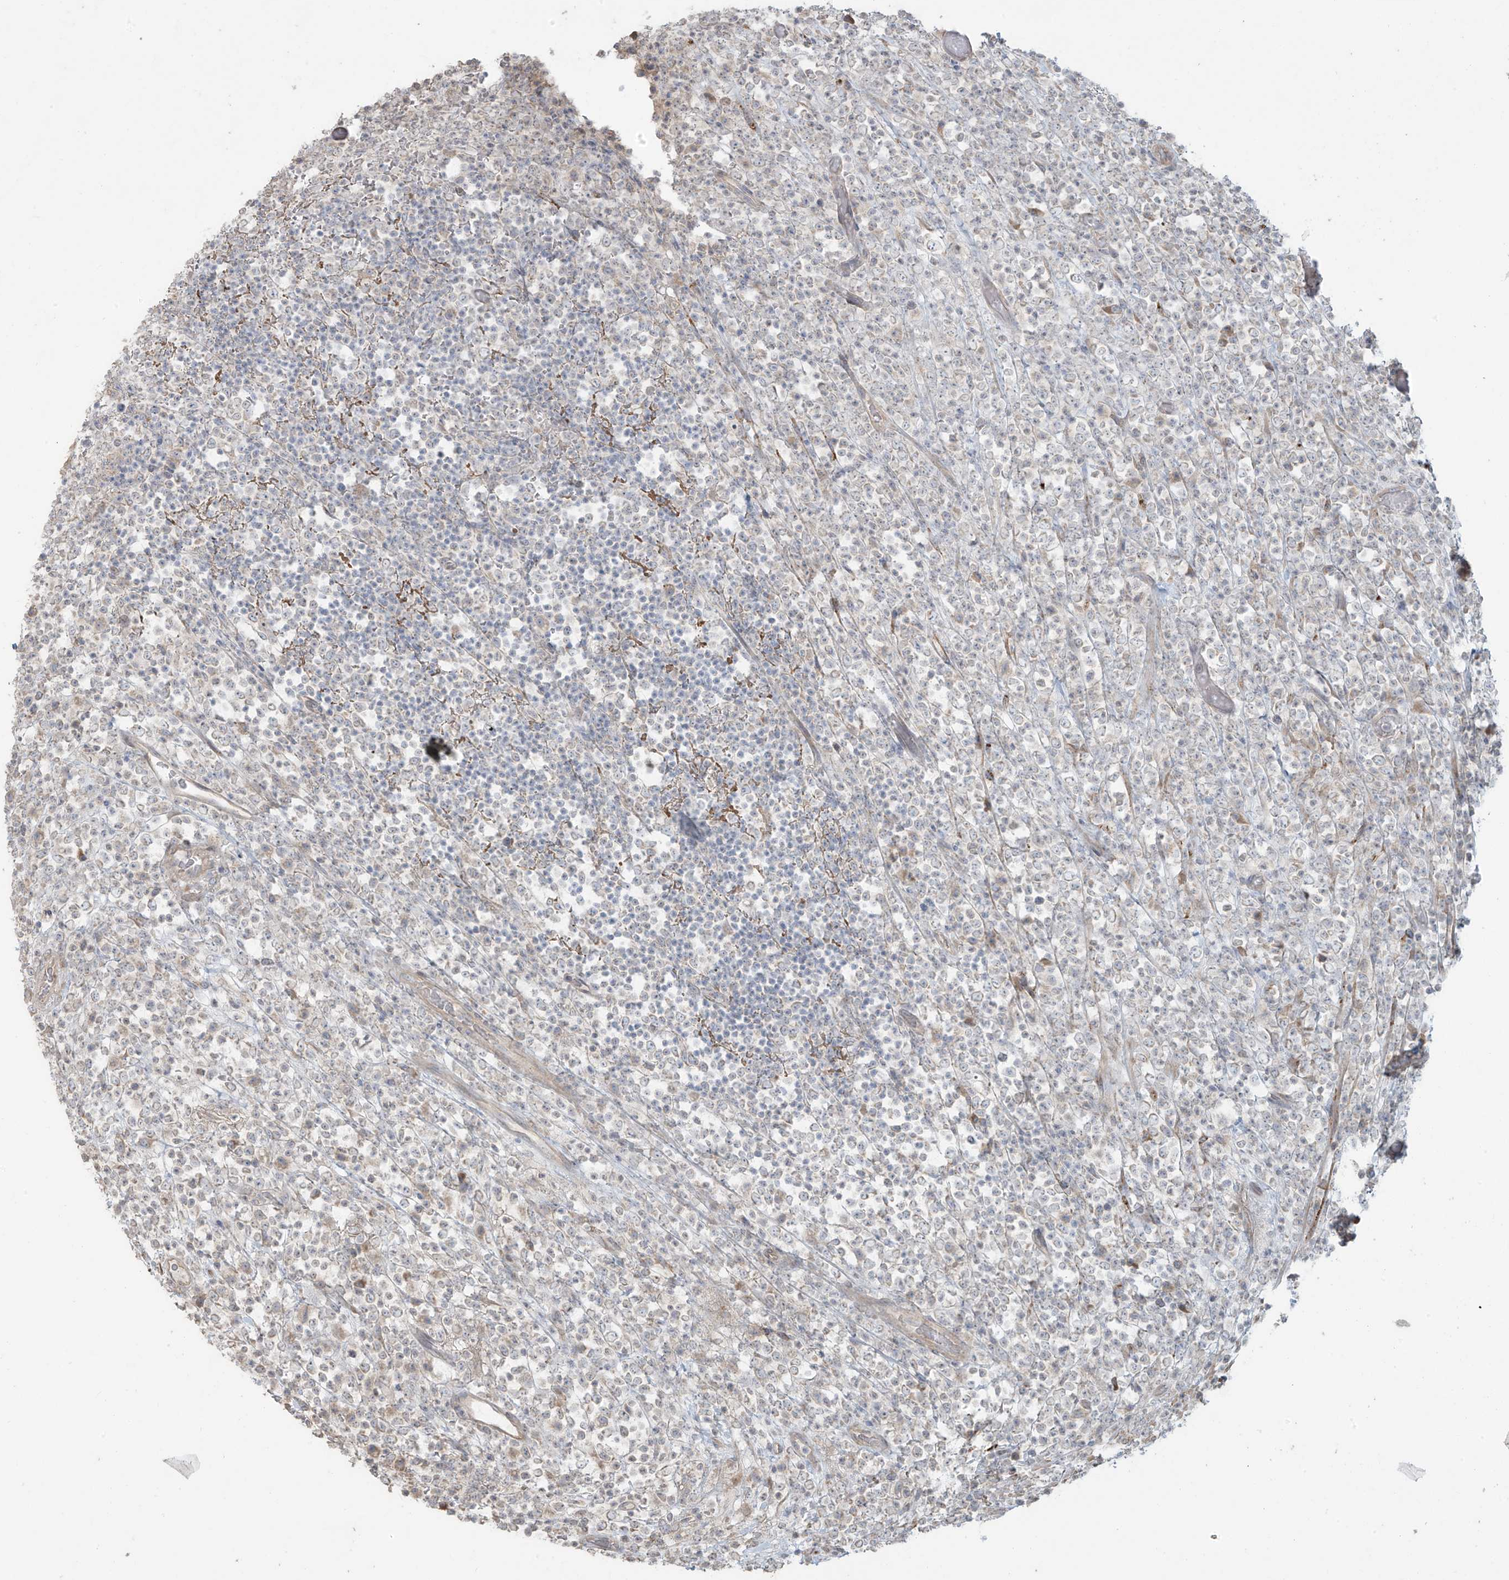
{"staining": {"intensity": "negative", "quantity": "none", "location": "none"}, "tissue": "lymphoma", "cell_type": "Tumor cells", "image_type": "cancer", "snomed": [{"axis": "morphology", "description": "Malignant lymphoma, non-Hodgkin's type, High grade"}, {"axis": "topography", "description": "Colon"}], "caption": "Lymphoma was stained to show a protein in brown. There is no significant expression in tumor cells.", "gene": "MAGIX", "patient": {"sex": "female", "age": 53}}